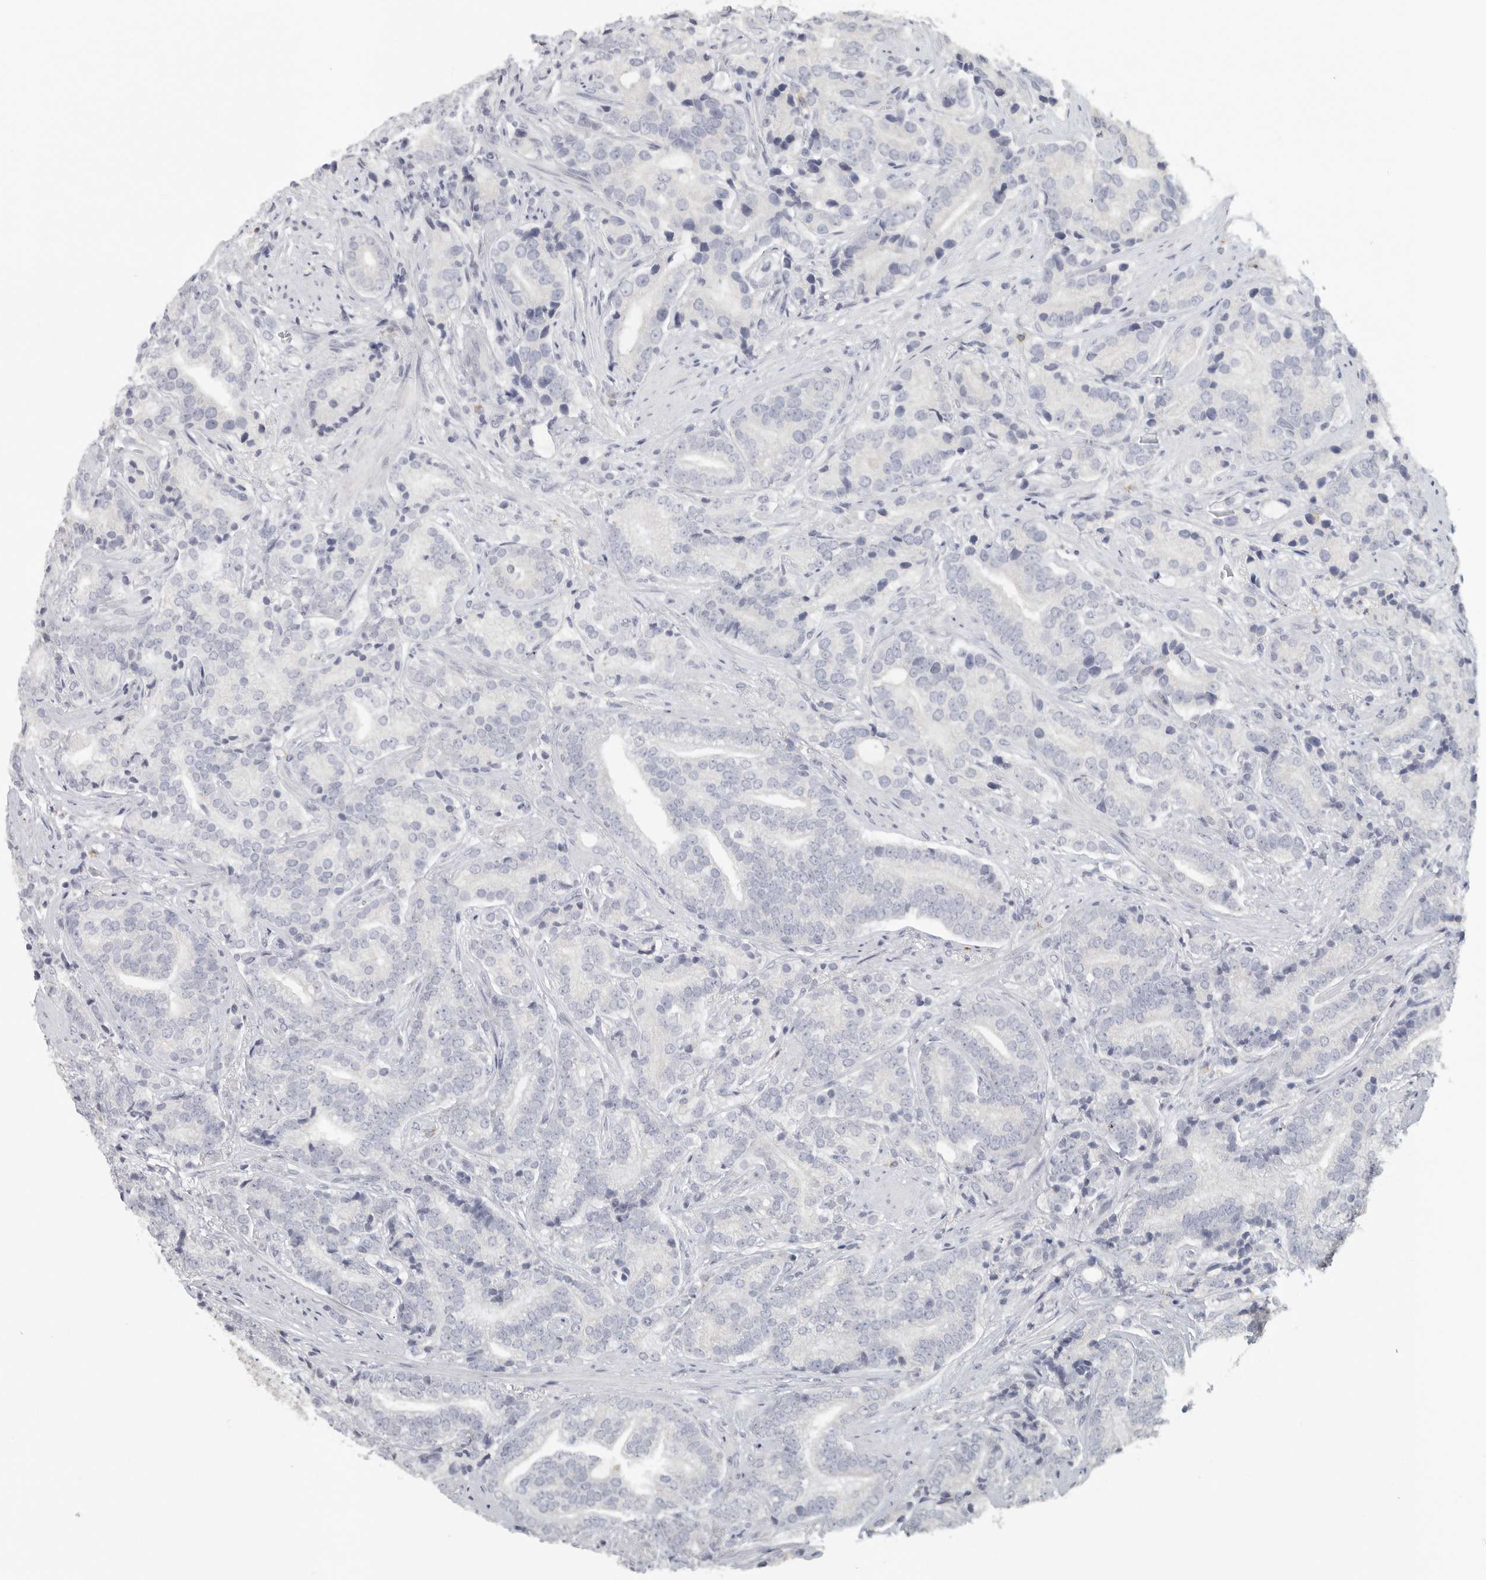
{"staining": {"intensity": "negative", "quantity": "none", "location": "none"}, "tissue": "prostate cancer", "cell_type": "Tumor cells", "image_type": "cancer", "snomed": [{"axis": "morphology", "description": "Adenocarcinoma, High grade"}, {"axis": "topography", "description": "Prostate"}], "caption": "DAB (3,3'-diaminobenzidine) immunohistochemical staining of human prostate cancer shows no significant expression in tumor cells.", "gene": "DNAJC11", "patient": {"sex": "male", "age": 57}}